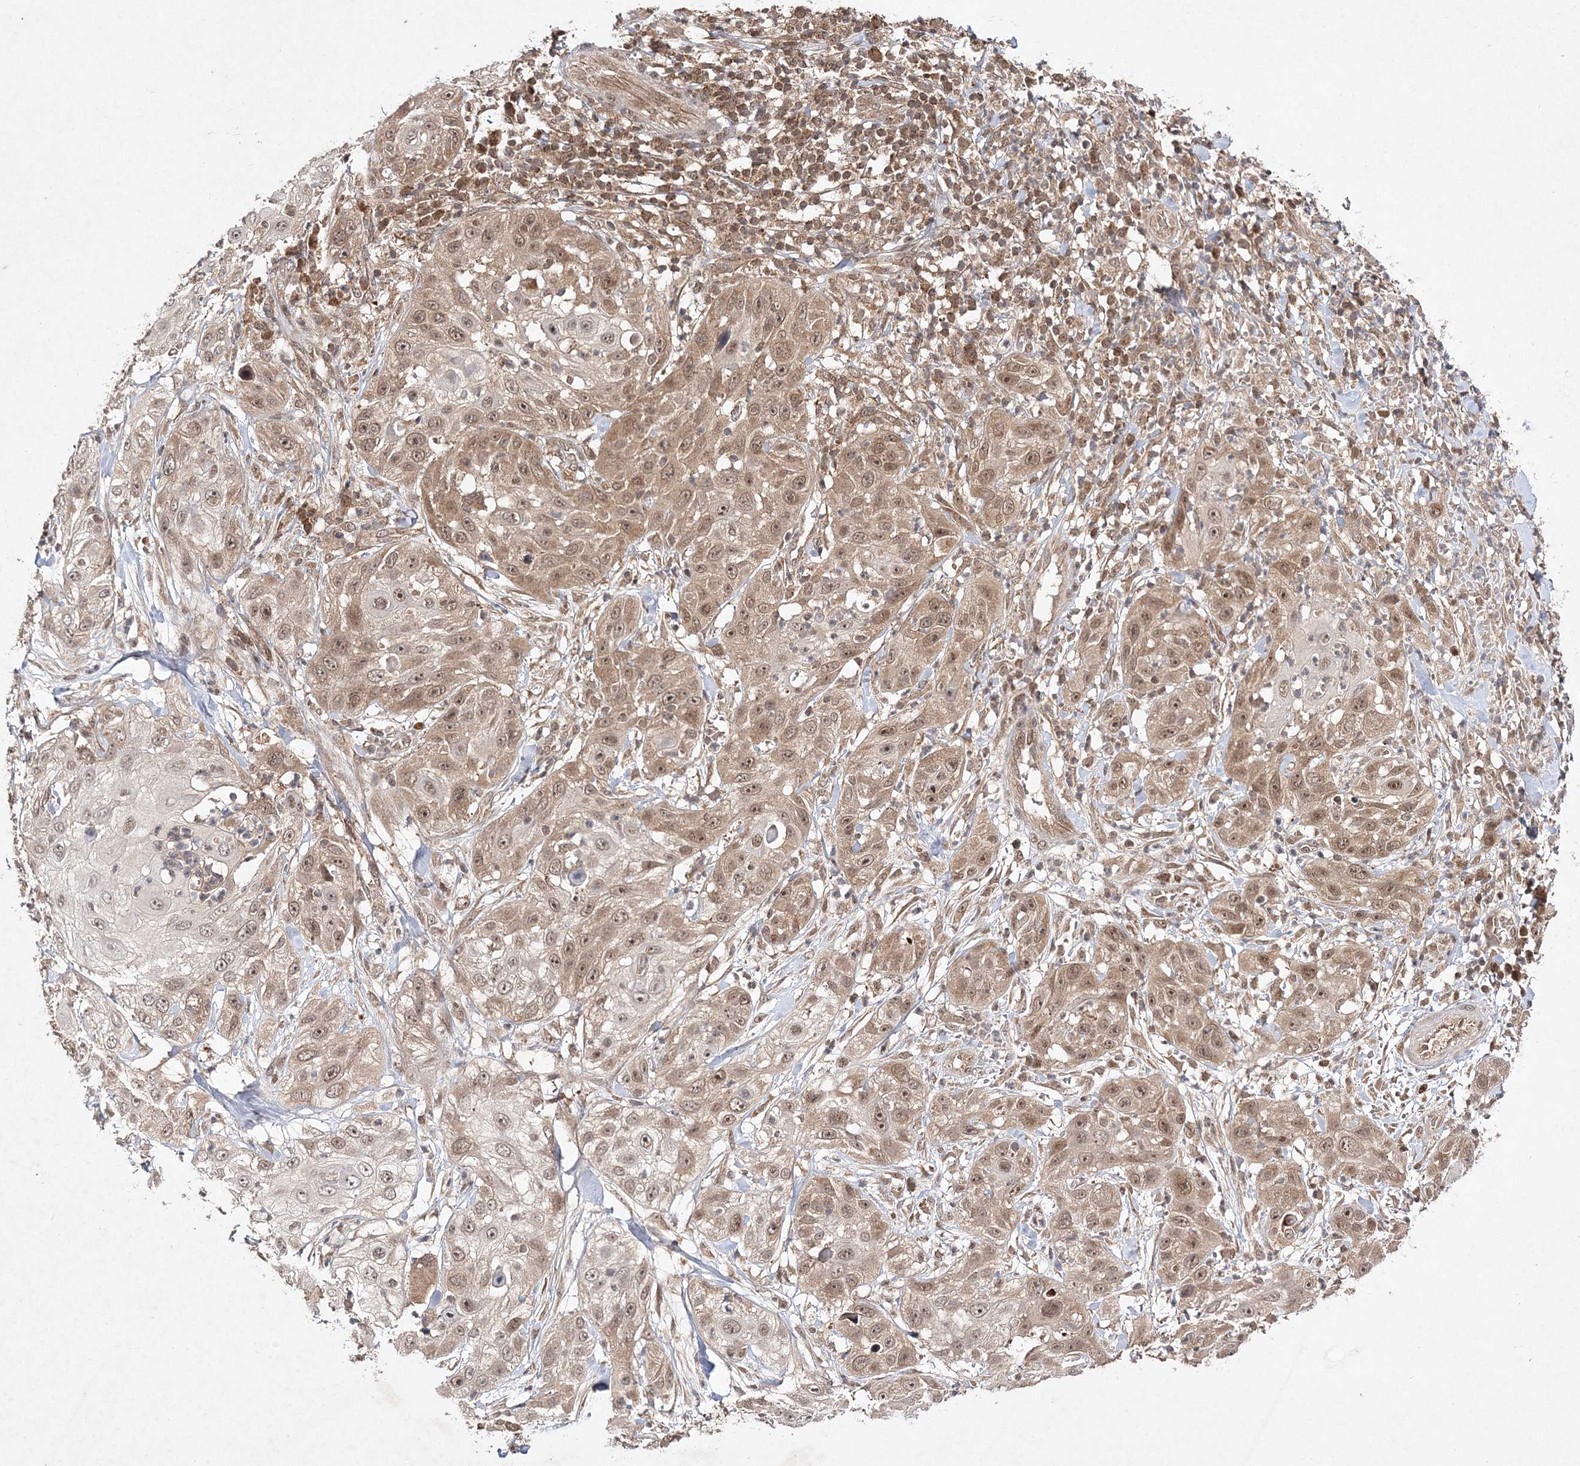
{"staining": {"intensity": "moderate", "quantity": ">75%", "location": "cytoplasmic/membranous,nuclear"}, "tissue": "skin cancer", "cell_type": "Tumor cells", "image_type": "cancer", "snomed": [{"axis": "morphology", "description": "Squamous cell carcinoma, NOS"}, {"axis": "topography", "description": "Skin"}], "caption": "An immunohistochemistry histopathology image of tumor tissue is shown. Protein staining in brown labels moderate cytoplasmic/membranous and nuclear positivity in skin cancer within tumor cells.", "gene": "NIF3L1", "patient": {"sex": "female", "age": 44}}